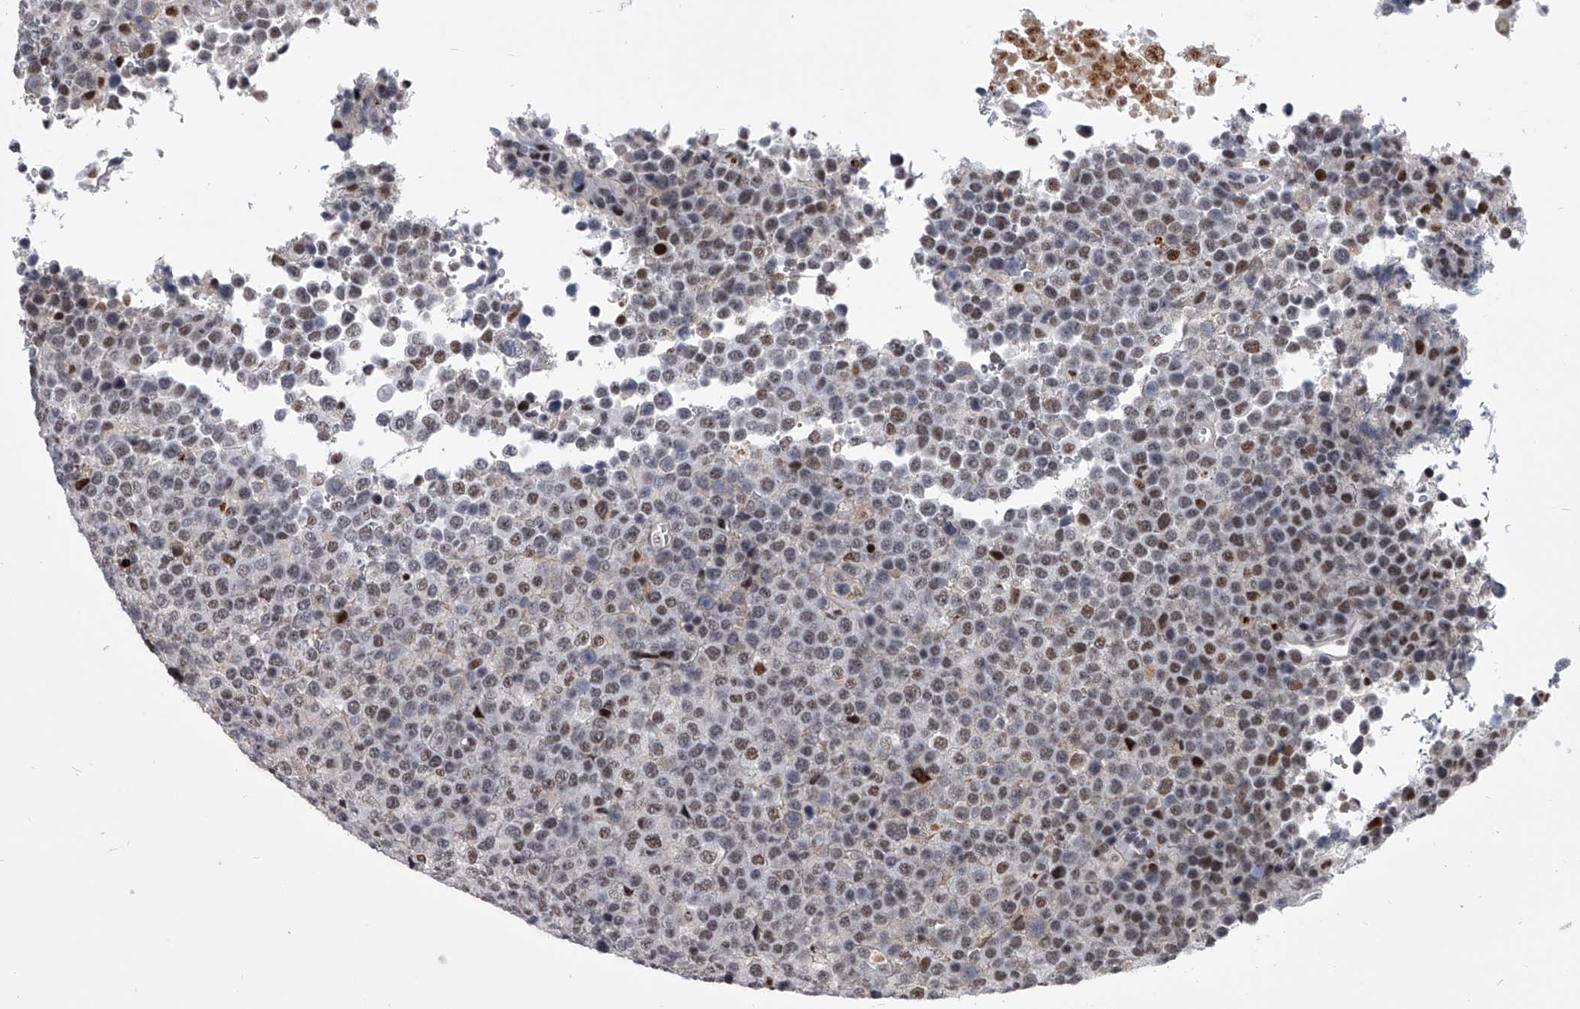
{"staining": {"intensity": "moderate", "quantity": "<25%", "location": "nuclear"}, "tissue": "lymphoma", "cell_type": "Tumor cells", "image_type": "cancer", "snomed": [{"axis": "morphology", "description": "Malignant lymphoma, non-Hodgkin's type, High grade"}, {"axis": "topography", "description": "Lymph node"}], "caption": "A micrograph showing moderate nuclear expression in about <25% of tumor cells in high-grade malignant lymphoma, non-Hodgkin's type, as visualized by brown immunohistochemical staining.", "gene": "CMTR1", "patient": {"sex": "male", "age": 13}}